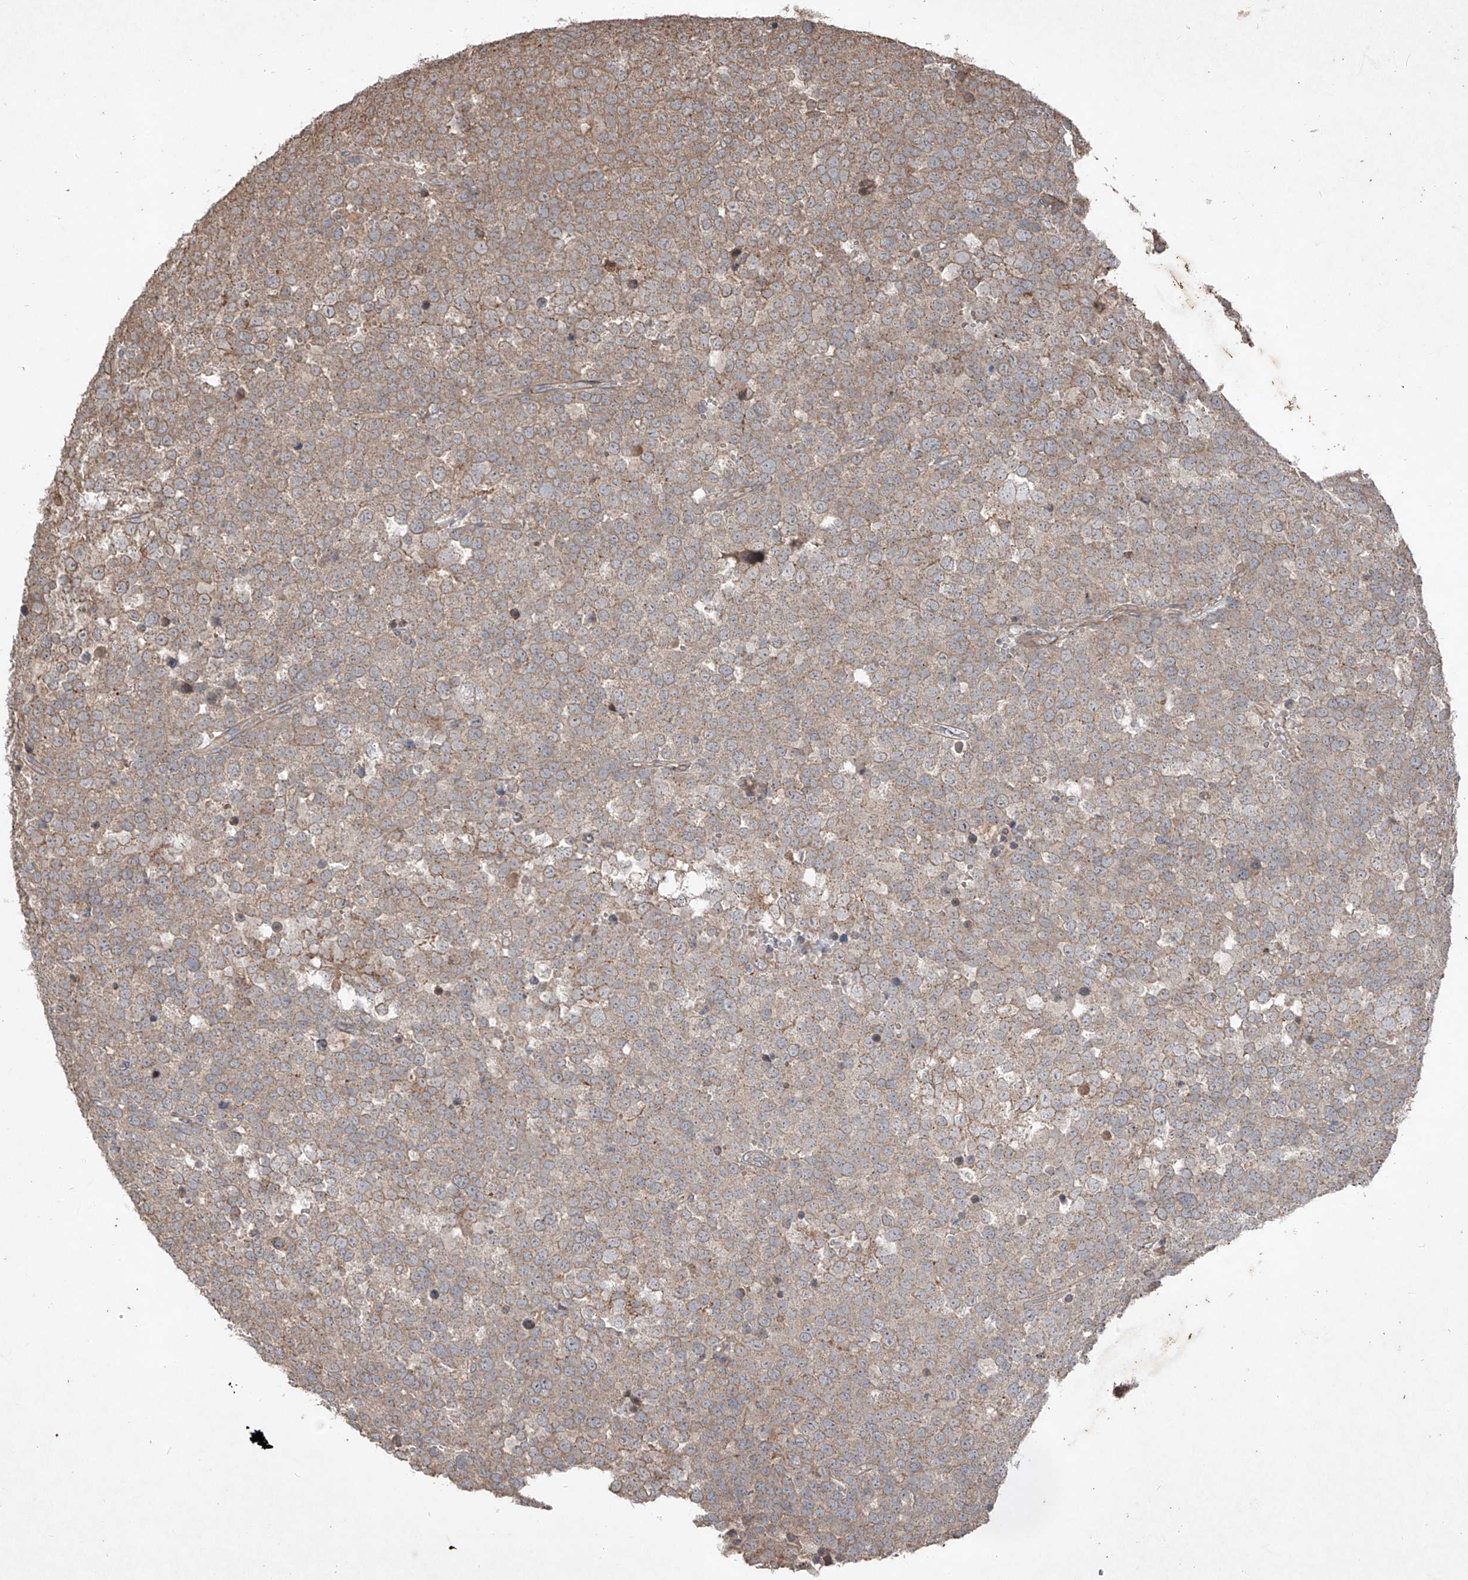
{"staining": {"intensity": "moderate", "quantity": ">75%", "location": "cytoplasmic/membranous"}, "tissue": "testis cancer", "cell_type": "Tumor cells", "image_type": "cancer", "snomed": [{"axis": "morphology", "description": "Seminoma, NOS"}, {"axis": "topography", "description": "Testis"}], "caption": "IHC staining of testis cancer (seminoma), which shows medium levels of moderate cytoplasmic/membranous expression in about >75% of tumor cells indicating moderate cytoplasmic/membranous protein expression. The staining was performed using DAB (3,3'-diaminobenzidine) (brown) for protein detection and nuclei were counterstained in hematoxylin (blue).", "gene": "ABCD3", "patient": {"sex": "male", "age": 71}}